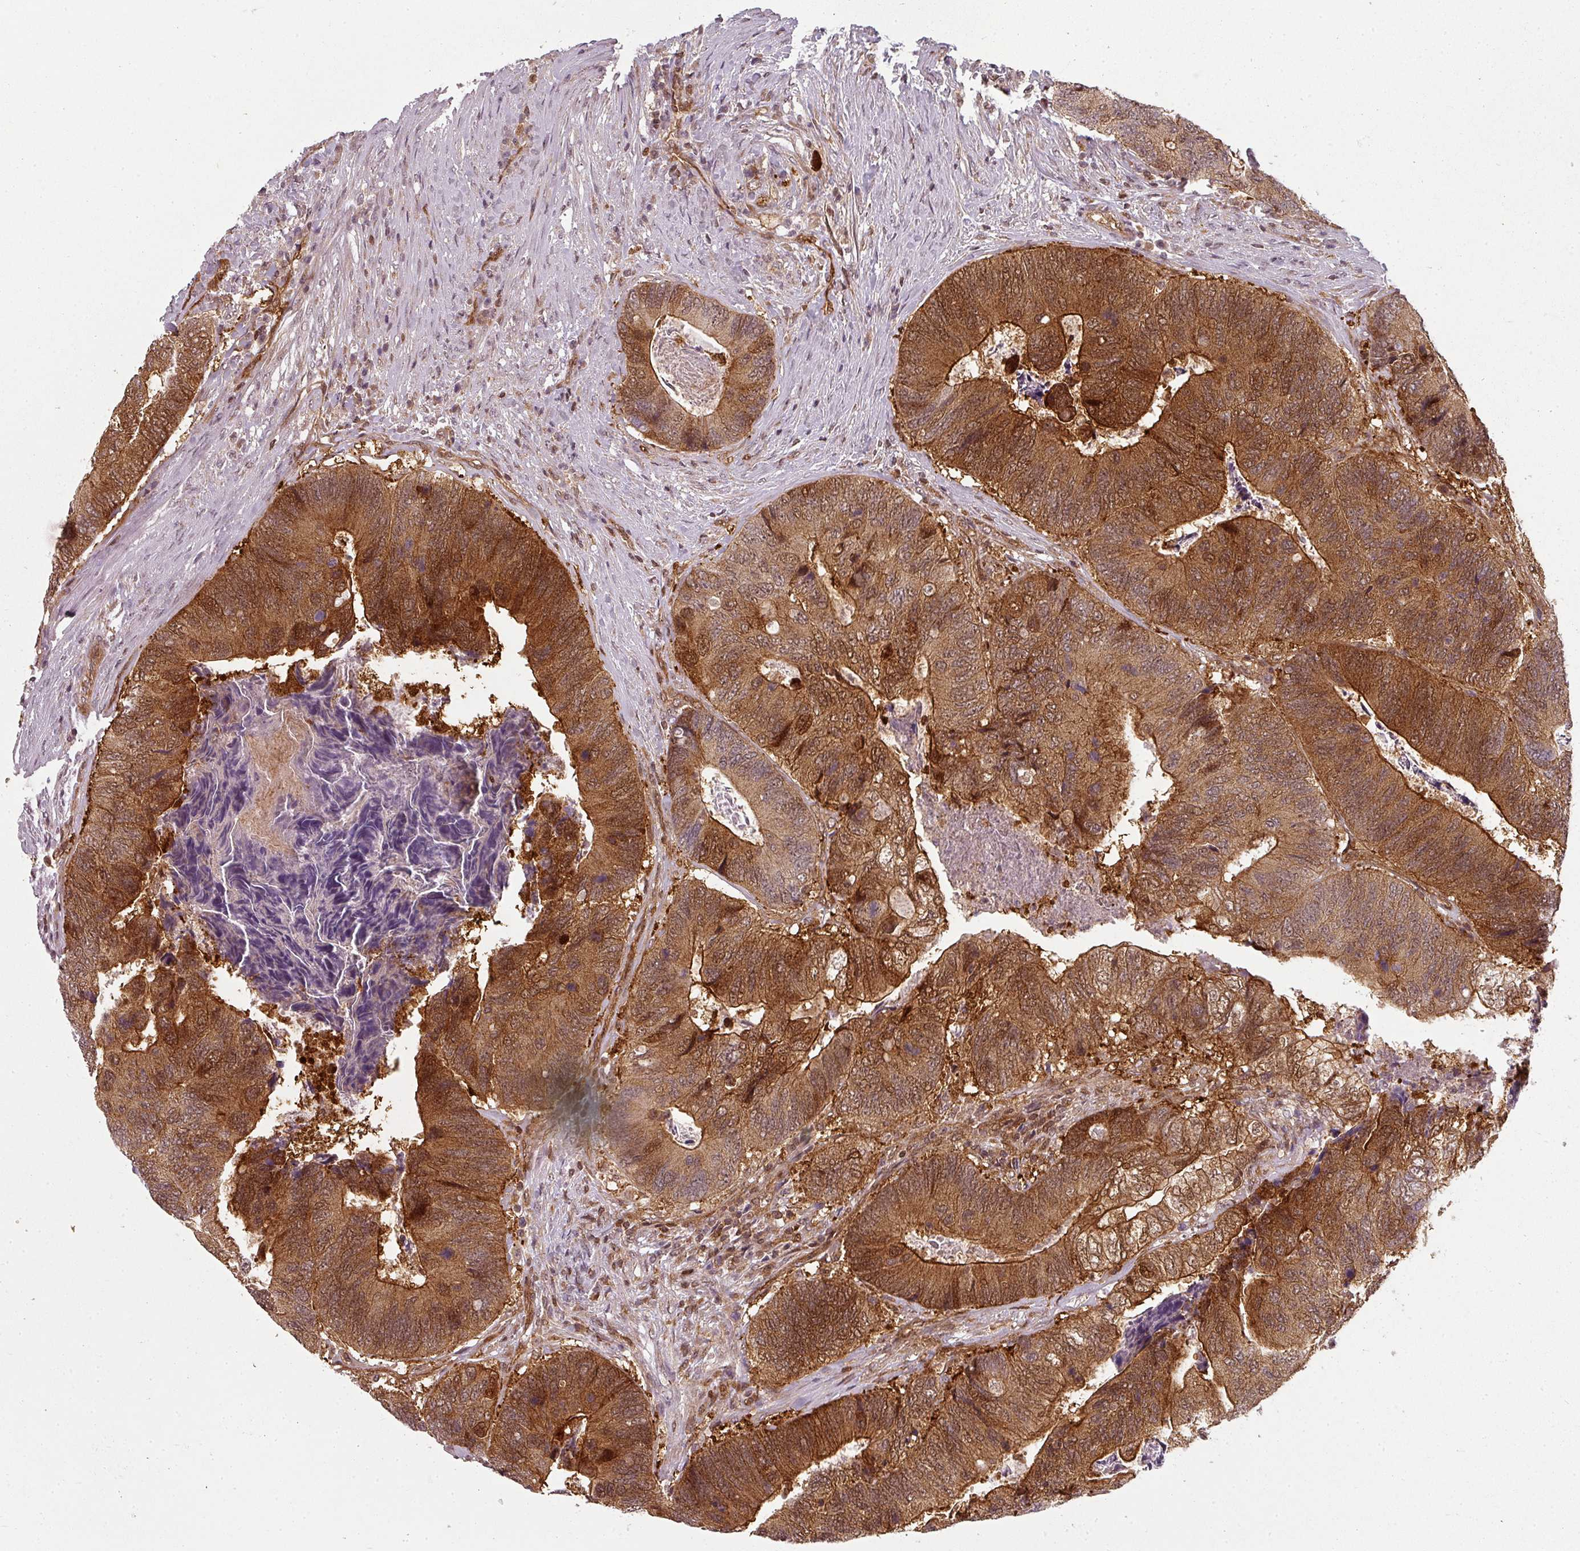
{"staining": {"intensity": "moderate", "quantity": ">75%", "location": "cytoplasmic/membranous,nuclear"}, "tissue": "colorectal cancer", "cell_type": "Tumor cells", "image_type": "cancer", "snomed": [{"axis": "morphology", "description": "Adenocarcinoma, NOS"}, {"axis": "topography", "description": "Colon"}], "caption": "IHC histopathology image of neoplastic tissue: human colorectal adenocarcinoma stained using immunohistochemistry (IHC) demonstrates medium levels of moderate protein expression localized specifically in the cytoplasmic/membranous and nuclear of tumor cells, appearing as a cytoplasmic/membranous and nuclear brown color.", "gene": "CLIC1", "patient": {"sex": "female", "age": 67}}